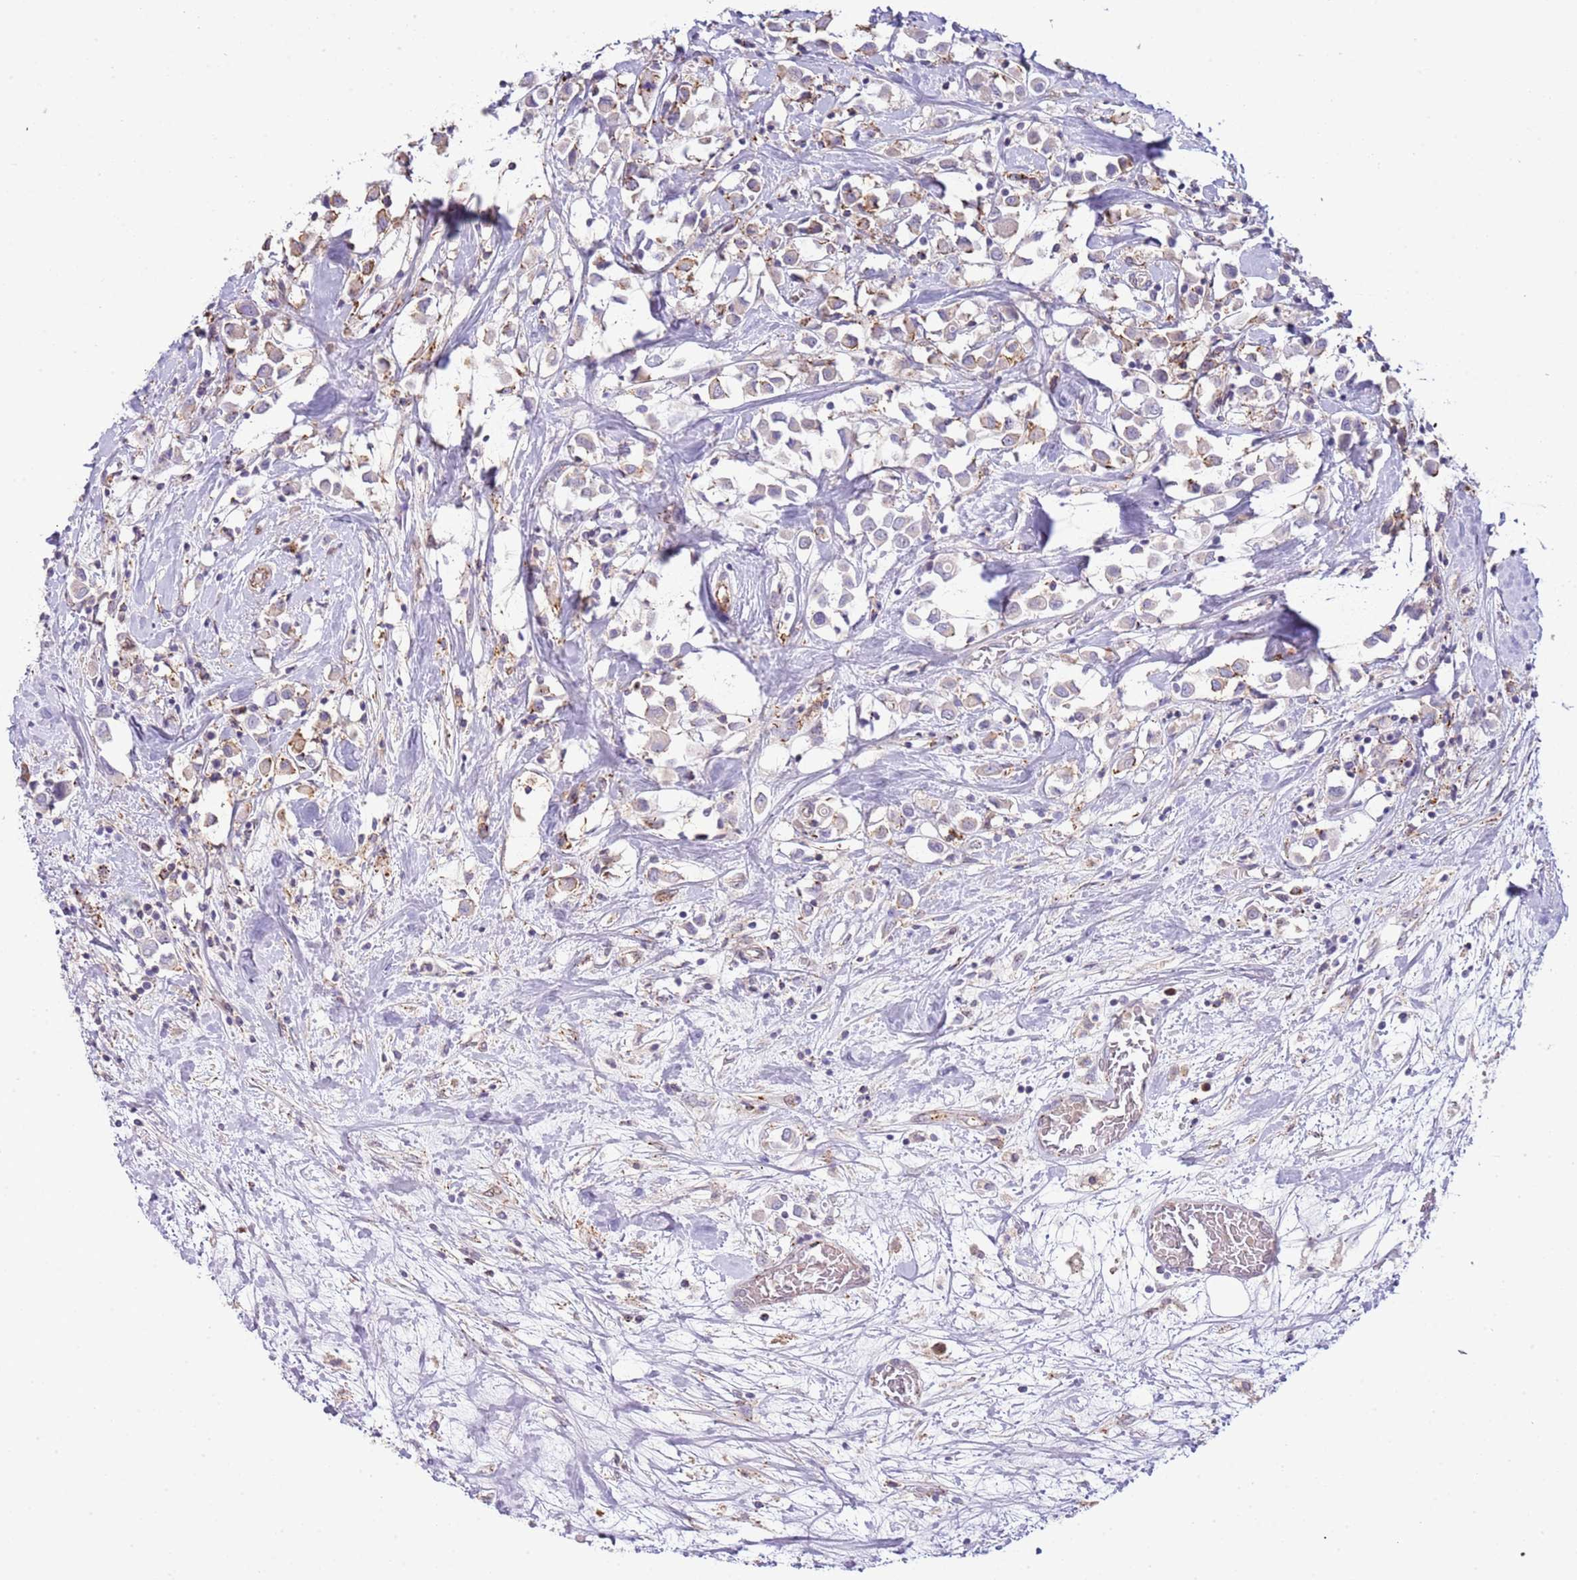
{"staining": {"intensity": "moderate", "quantity": "<25%", "location": "cytoplasmic/membranous"}, "tissue": "breast cancer", "cell_type": "Tumor cells", "image_type": "cancer", "snomed": [{"axis": "morphology", "description": "Duct carcinoma"}, {"axis": "topography", "description": "Breast"}], "caption": "The micrograph exhibits staining of breast invasive ductal carcinoma, revealing moderate cytoplasmic/membranous protein expression (brown color) within tumor cells. The protein is stained brown, and the nuclei are stained in blue (DAB IHC with brightfield microscopy, high magnification).", "gene": "ABHD17A", "patient": {"sex": "female", "age": 61}}